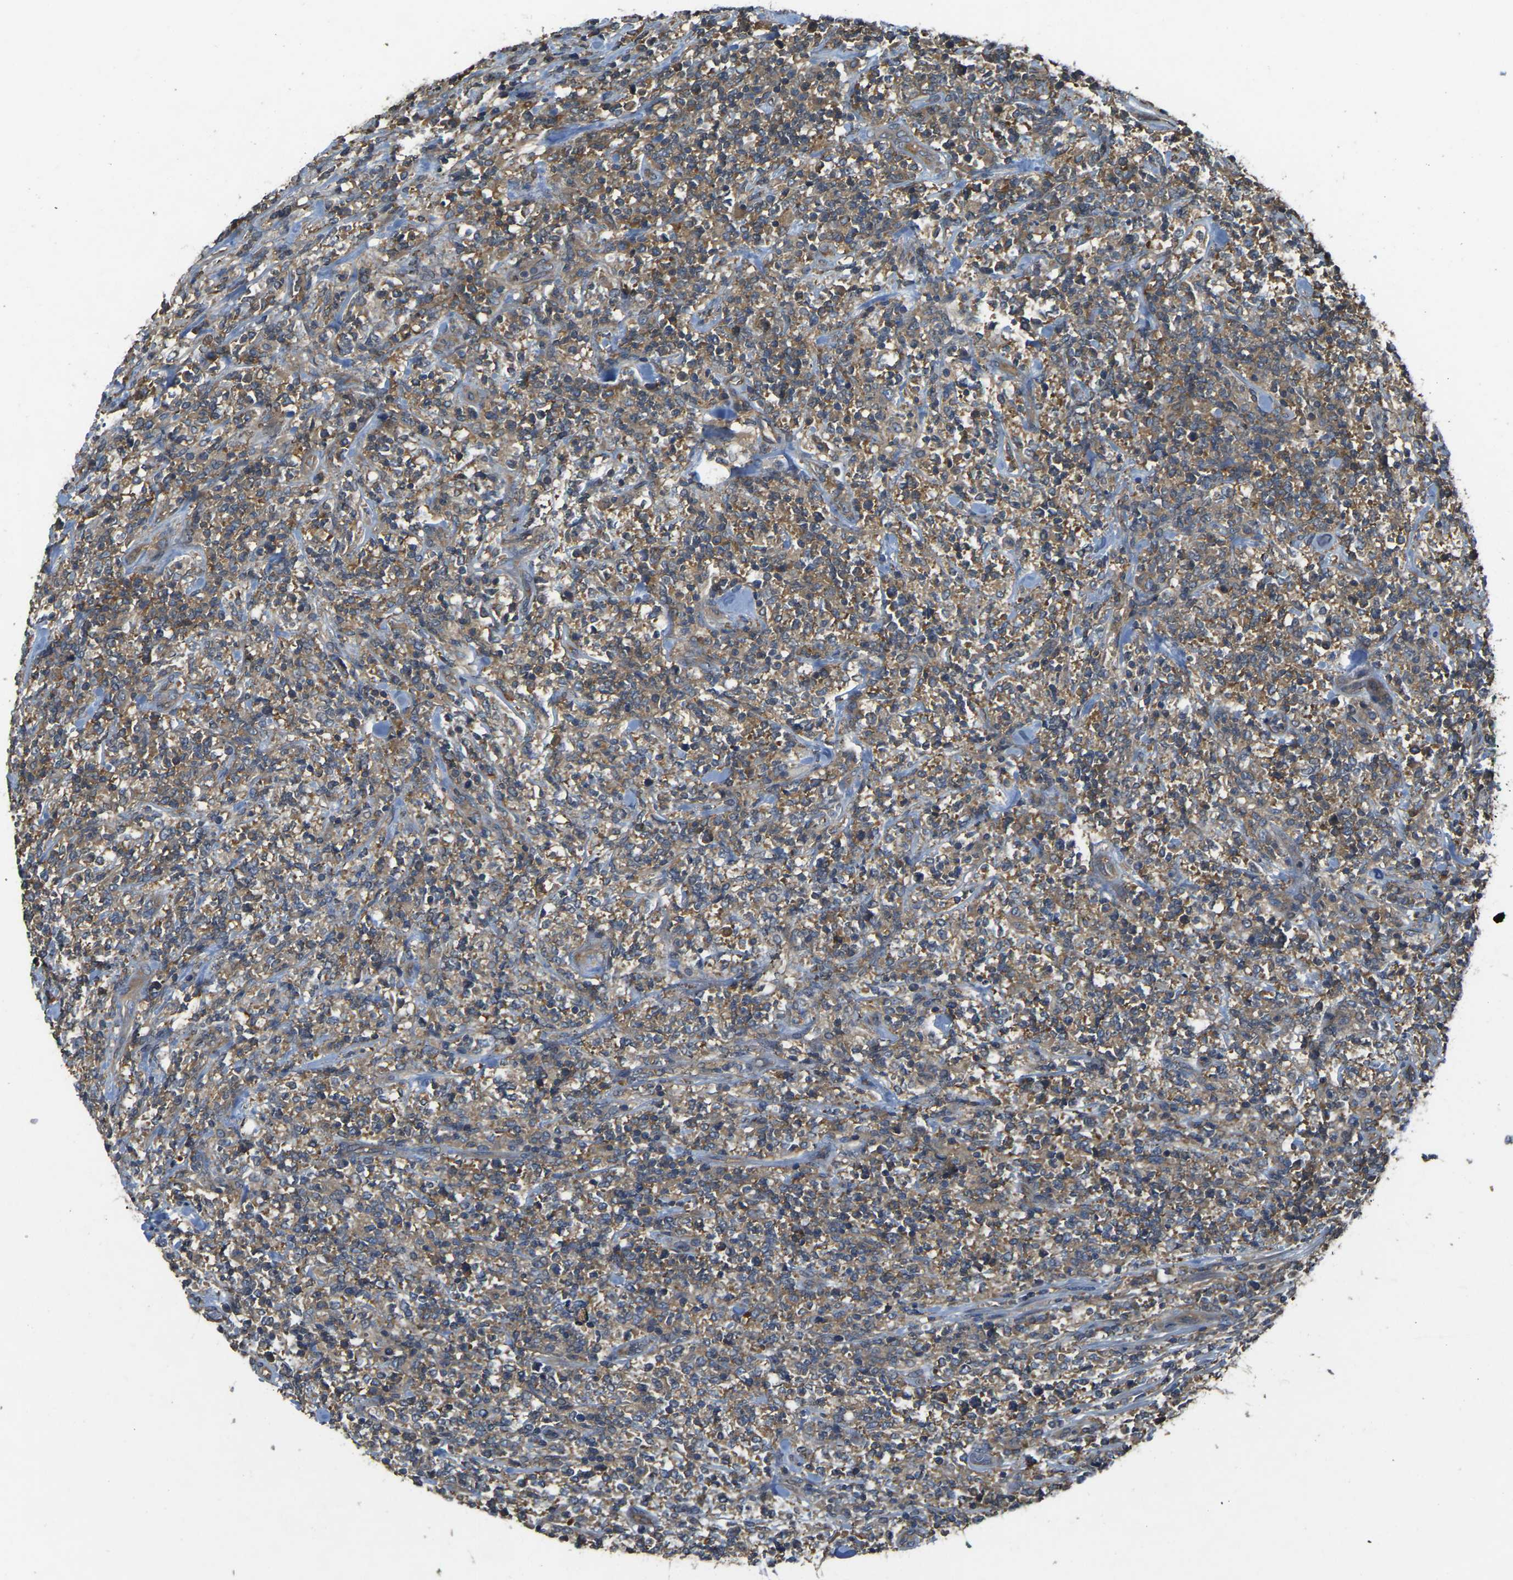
{"staining": {"intensity": "moderate", "quantity": ">75%", "location": "cytoplasmic/membranous"}, "tissue": "lymphoma", "cell_type": "Tumor cells", "image_type": "cancer", "snomed": [{"axis": "morphology", "description": "Malignant lymphoma, non-Hodgkin's type, High grade"}, {"axis": "topography", "description": "Soft tissue"}], "caption": "IHC image of human high-grade malignant lymphoma, non-Hodgkin's type stained for a protein (brown), which displays medium levels of moderate cytoplasmic/membranous staining in approximately >75% of tumor cells.", "gene": "AIMP1", "patient": {"sex": "male", "age": 18}}